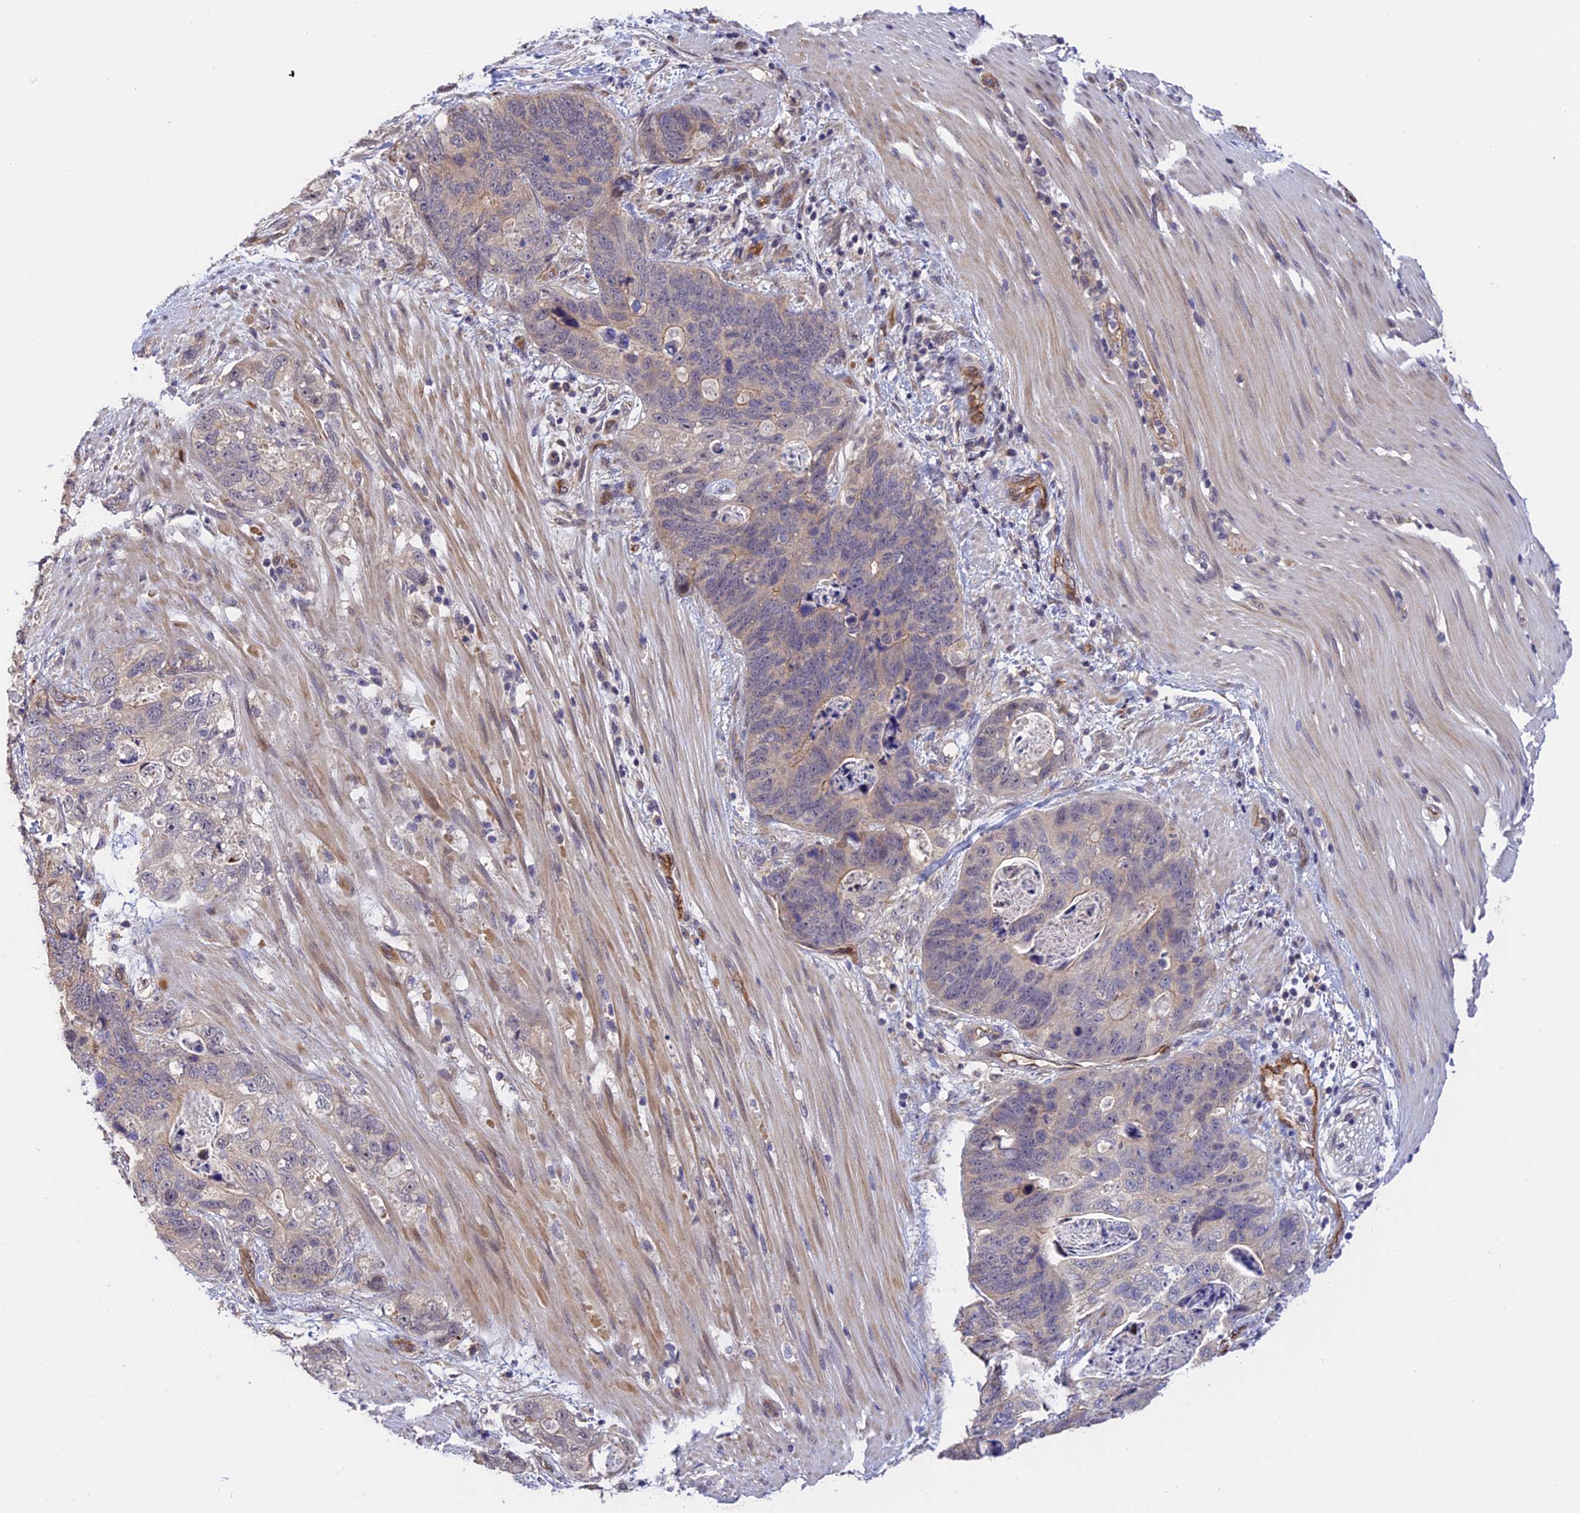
{"staining": {"intensity": "weak", "quantity": "<25%", "location": "cytoplasmic/membranous"}, "tissue": "stomach cancer", "cell_type": "Tumor cells", "image_type": "cancer", "snomed": [{"axis": "morphology", "description": "Normal tissue, NOS"}, {"axis": "morphology", "description": "Adenocarcinoma, NOS"}, {"axis": "topography", "description": "Stomach"}], "caption": "Immunohistochemistry histopathology image of stomach cancer (adenocarcinoma) stained for a protein (brown), which shows no expression in tumor cells.", "gene": "MFSD2A", "patient": {"sex": "female", "age": 89}}